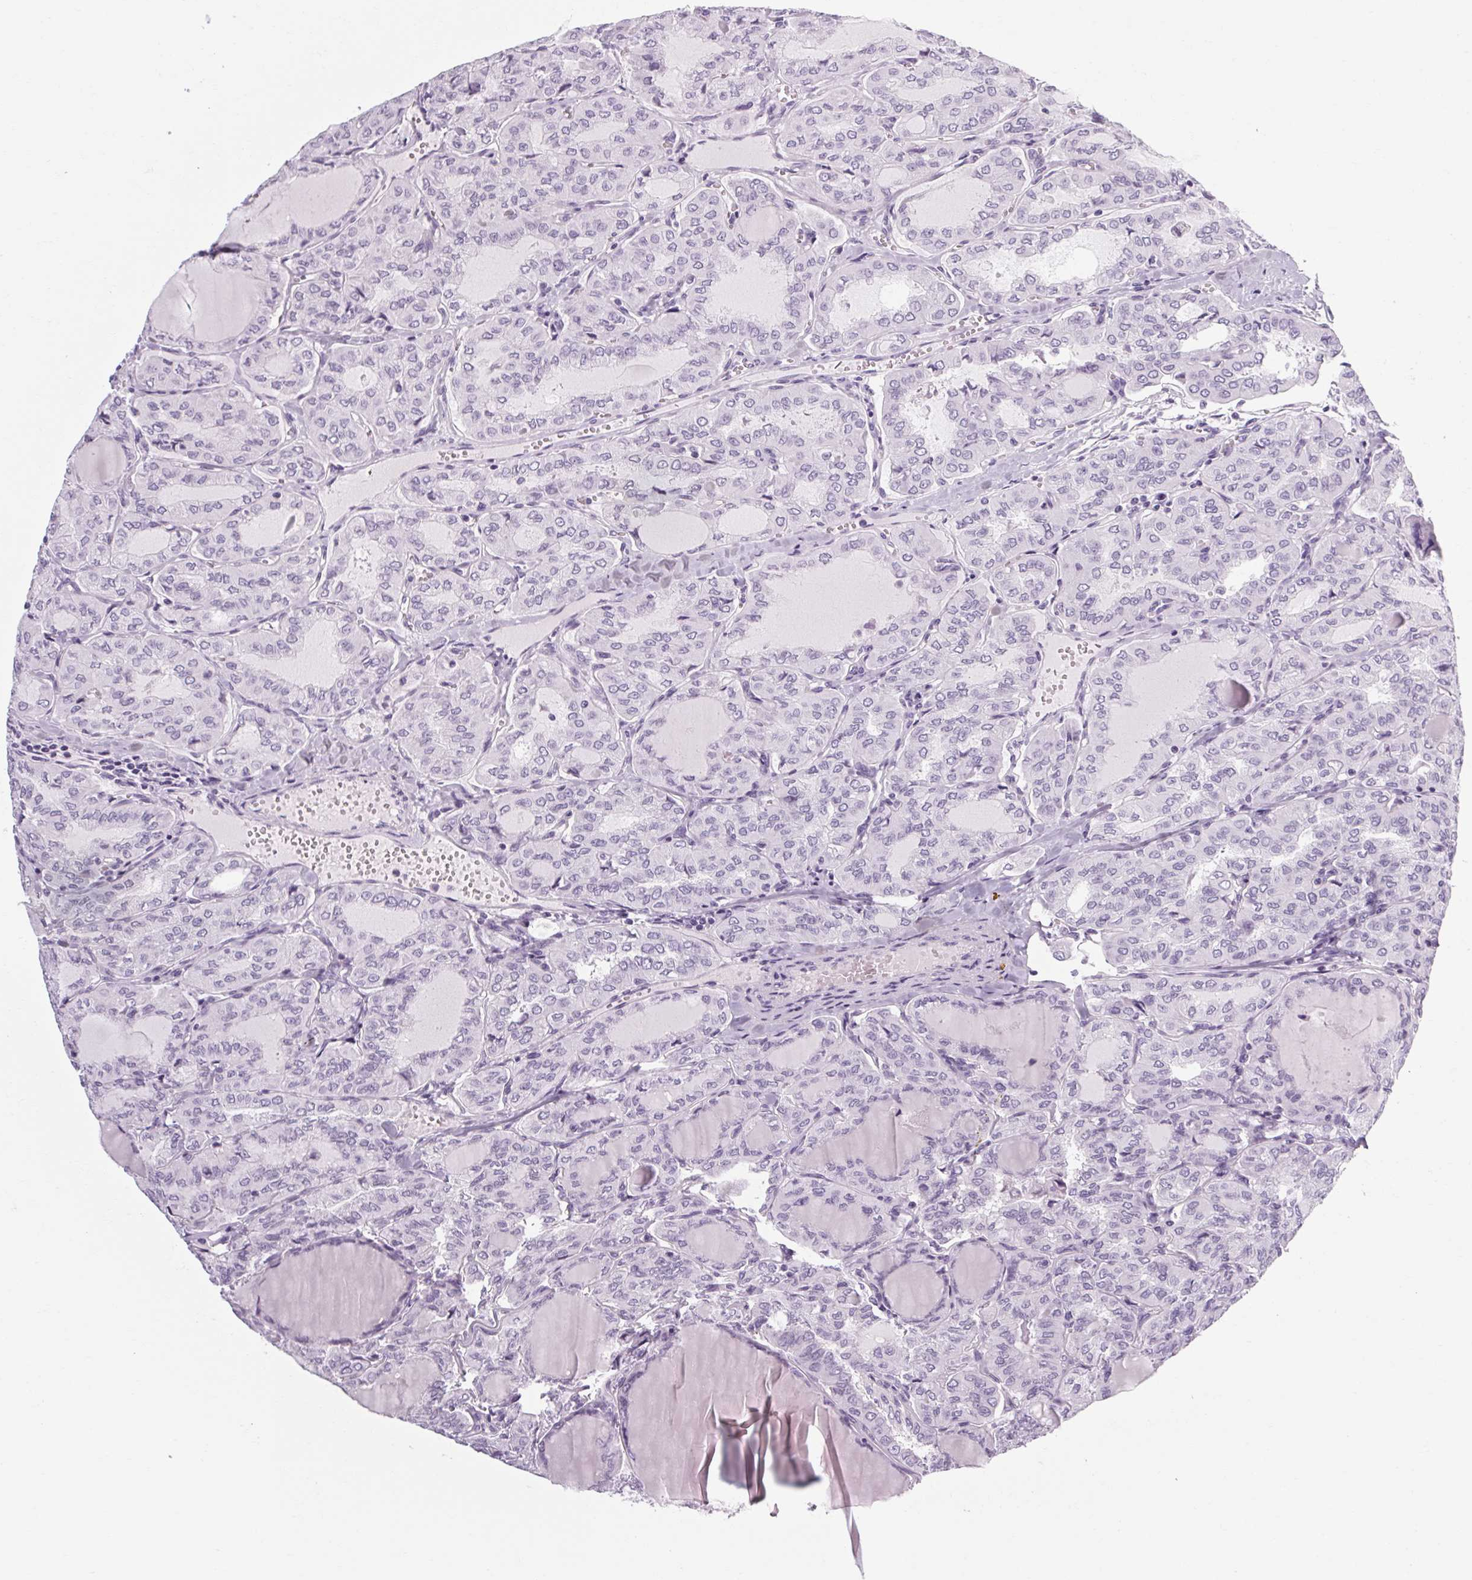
{"staining": {"intensity": "negative", "quantity": "none", "location": "none"}, "tissue": "thyroid cancer", "cell_type": "Tumor cells", "image_type": "cancer", "snomed": [{"axis": "morphology", "description": "Papillary adenocarcinoma, NOS"}, {"axis": "topography", "description": "Thyroid gland"}], "caption": "Image shows no significant protein positivity in tumor cells of thyroid papillary adenocarcinoma.", "gene": "POMC", "patient": {"sex": "male", "age": 20}}